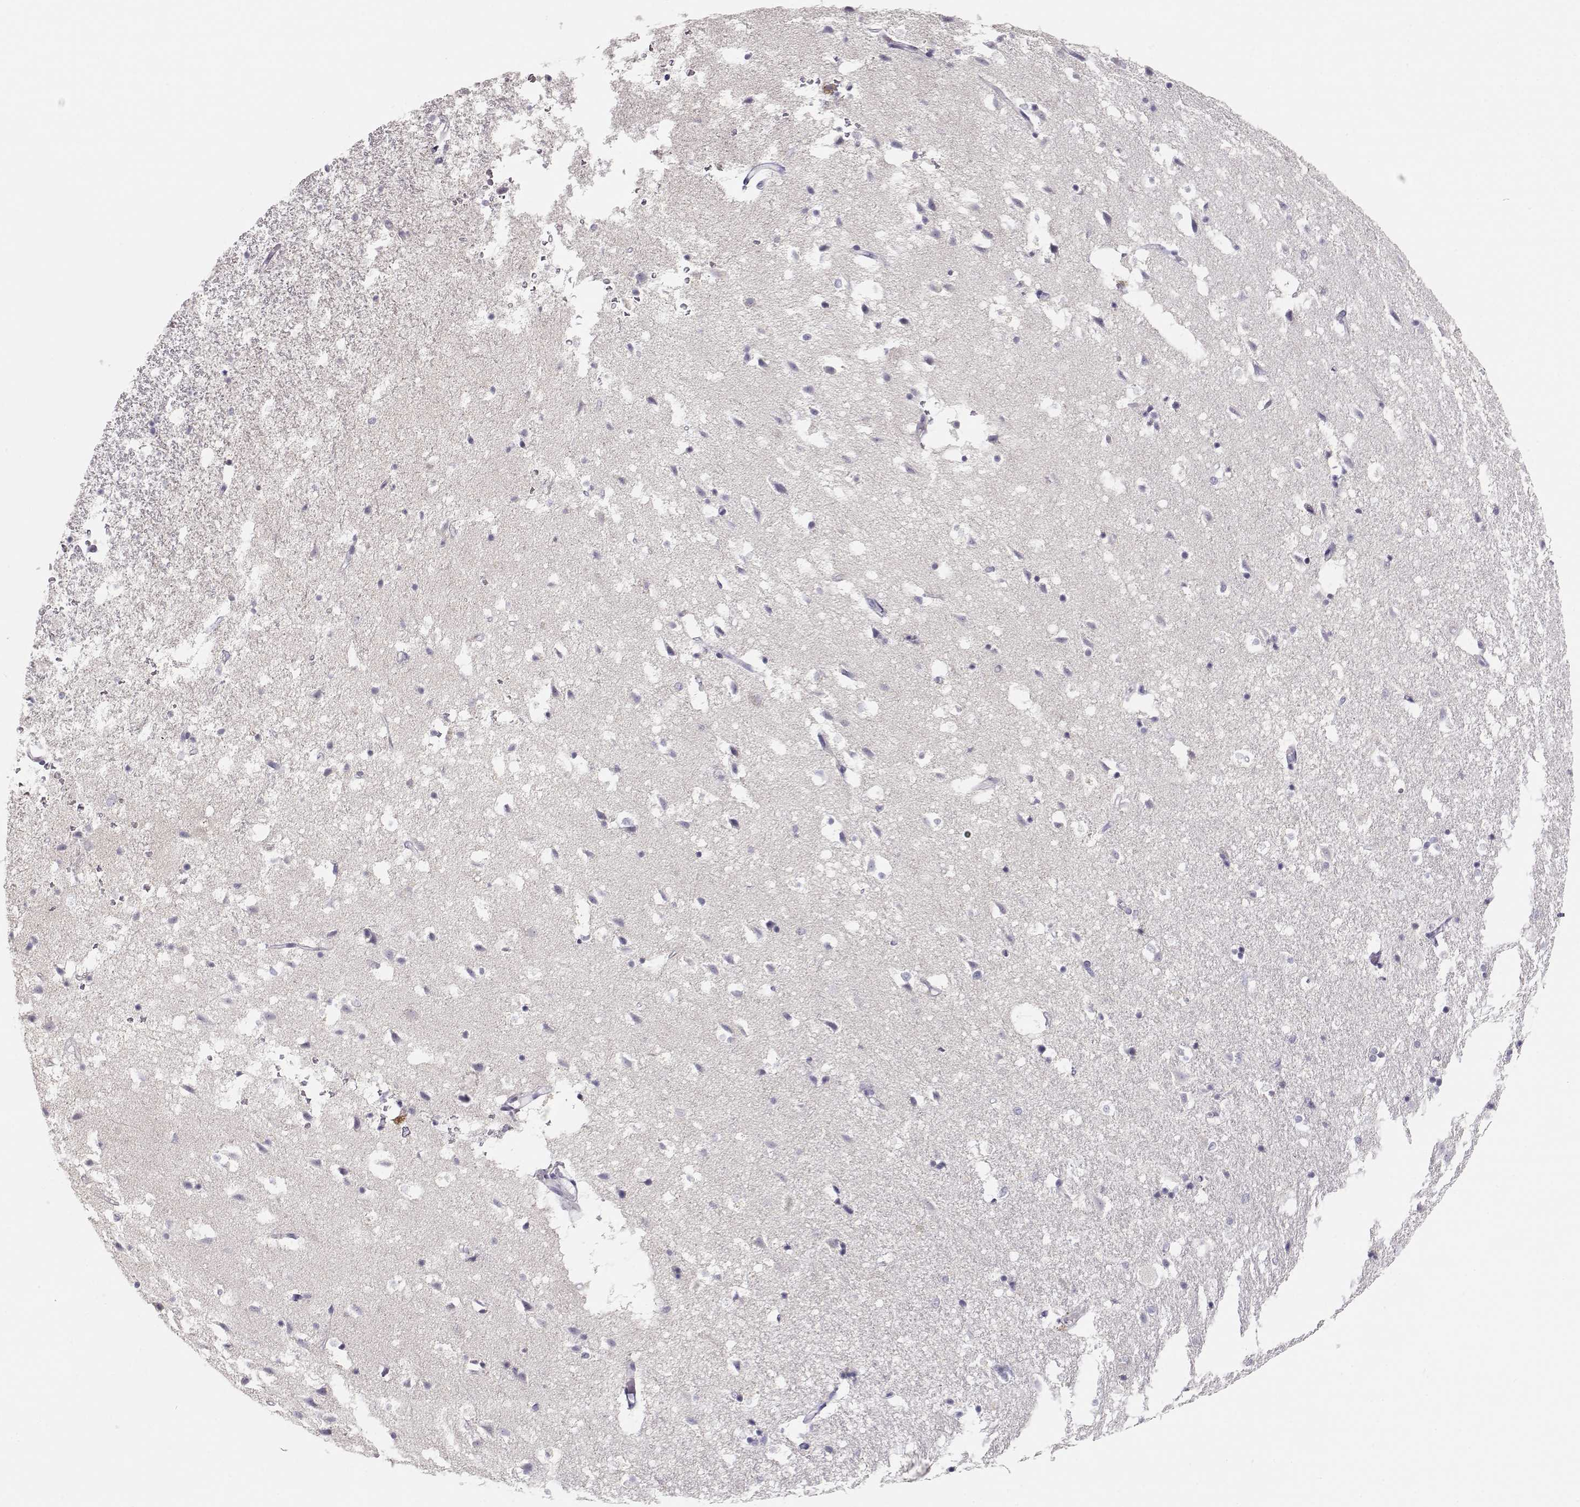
{"staining": {"intensity": "negative", "quantity": "none", "location": "none"}, "tissue": "hippocampus", "cell_type": "Glial cells", "image_type": "normal", "snomed": [{"axis": "morphology", "description": "Normal tissue, NOS"}, {"axis": "topography", "description": "Hippocampus"}], "caption": "A high-resolution micrograph shows immunohistochemistry staining of unremarkable hippocampus, which displays no significant positivity in glial cells.", "gene": "FAM166A", "patient": {"sex": "male", "age": 49}}